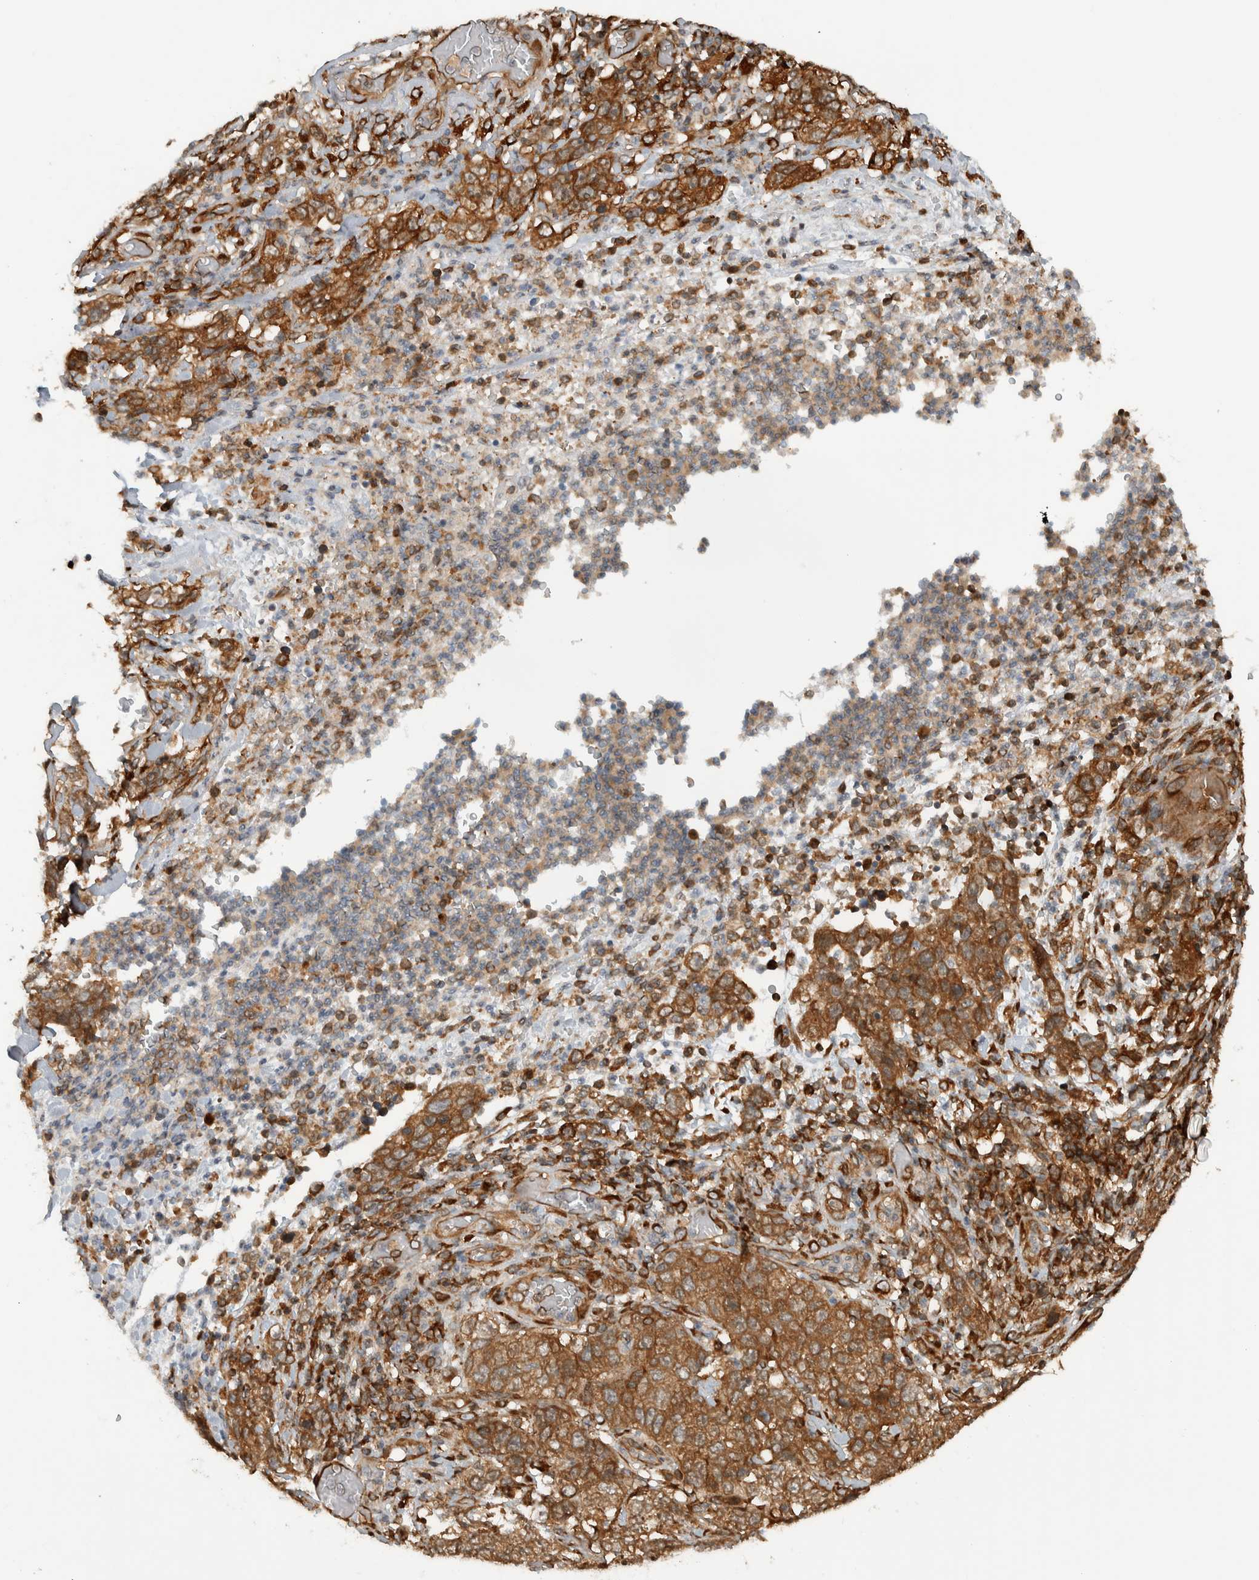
{"staining": {"intensity": "moderate", "quantity": ">75%", "location": "cytoplasmic/membranous"}, "tissue": "stomach cancer", "cell_type": "Tumor cells", "image_type": "cancer", "snomed": [{"axis": "morphology", "description": "Adenocarcinoma, NOS"}, {"axis": "topography", "description": "Stomach"}], "caption": "Immunohistochemistry (IHC) staining of stomach adenocarcinoma, which demonstrates medium levels of moderate cytoplasmic/membranous staining in approximately >75% of tumor cells indicating moderate cytoplasmic/membranous protein staining. The staining was performed using DAB (brown) for protein detection and nuclei were counterstained in hematoxylin (blue).", "gene": "CNTROB", "patient": {"sex": "male", "age": 48}}